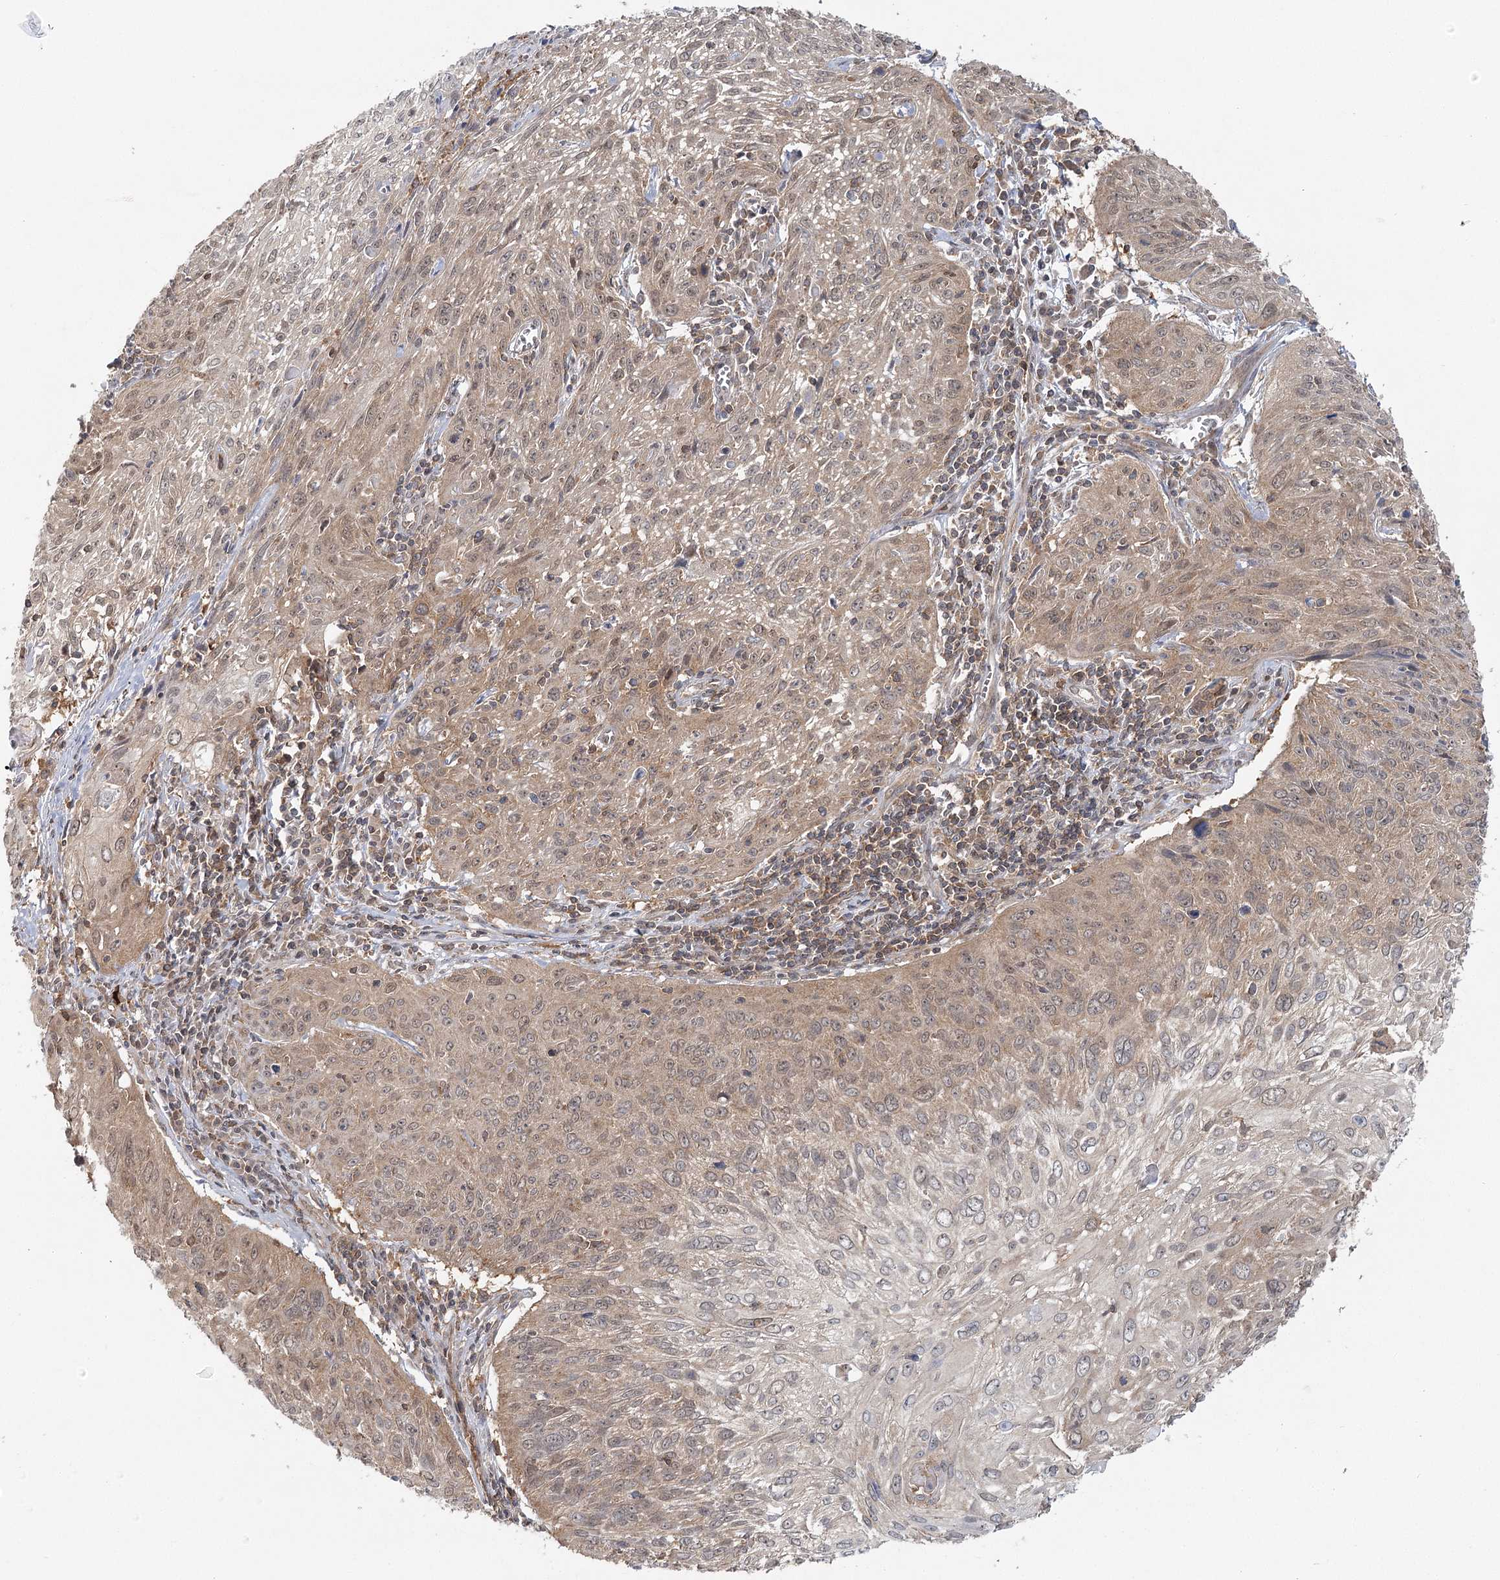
{"staining": {"intensity": "weak", "quantity": "25%-75%", "location": "cytoplasmic/membranous,nuclear"}, "tissue": "cervical cancer", "cell_type": "Tumor cells", "image_type": "cancer", "snomed": [{"axis": "morphology", "description": "Squamous cell carcinoma, NOS"}, {"axis": "topography", "description": "Cervix"}], "caption": "Immunohistochemistry (IHC) micrograph of neoplastic tissue: human squamous cell carcinoma (cervical) stained using IHC demonstrates low levels of weak protein expression localized specifically in the cytoplasmic/membranous and nuclear of tumor cells, appearing as a cytoplasmic/membranous and nuclear brown color.", "gene": "FAM120B", "patient": {"sex": "female", "age": 51}}